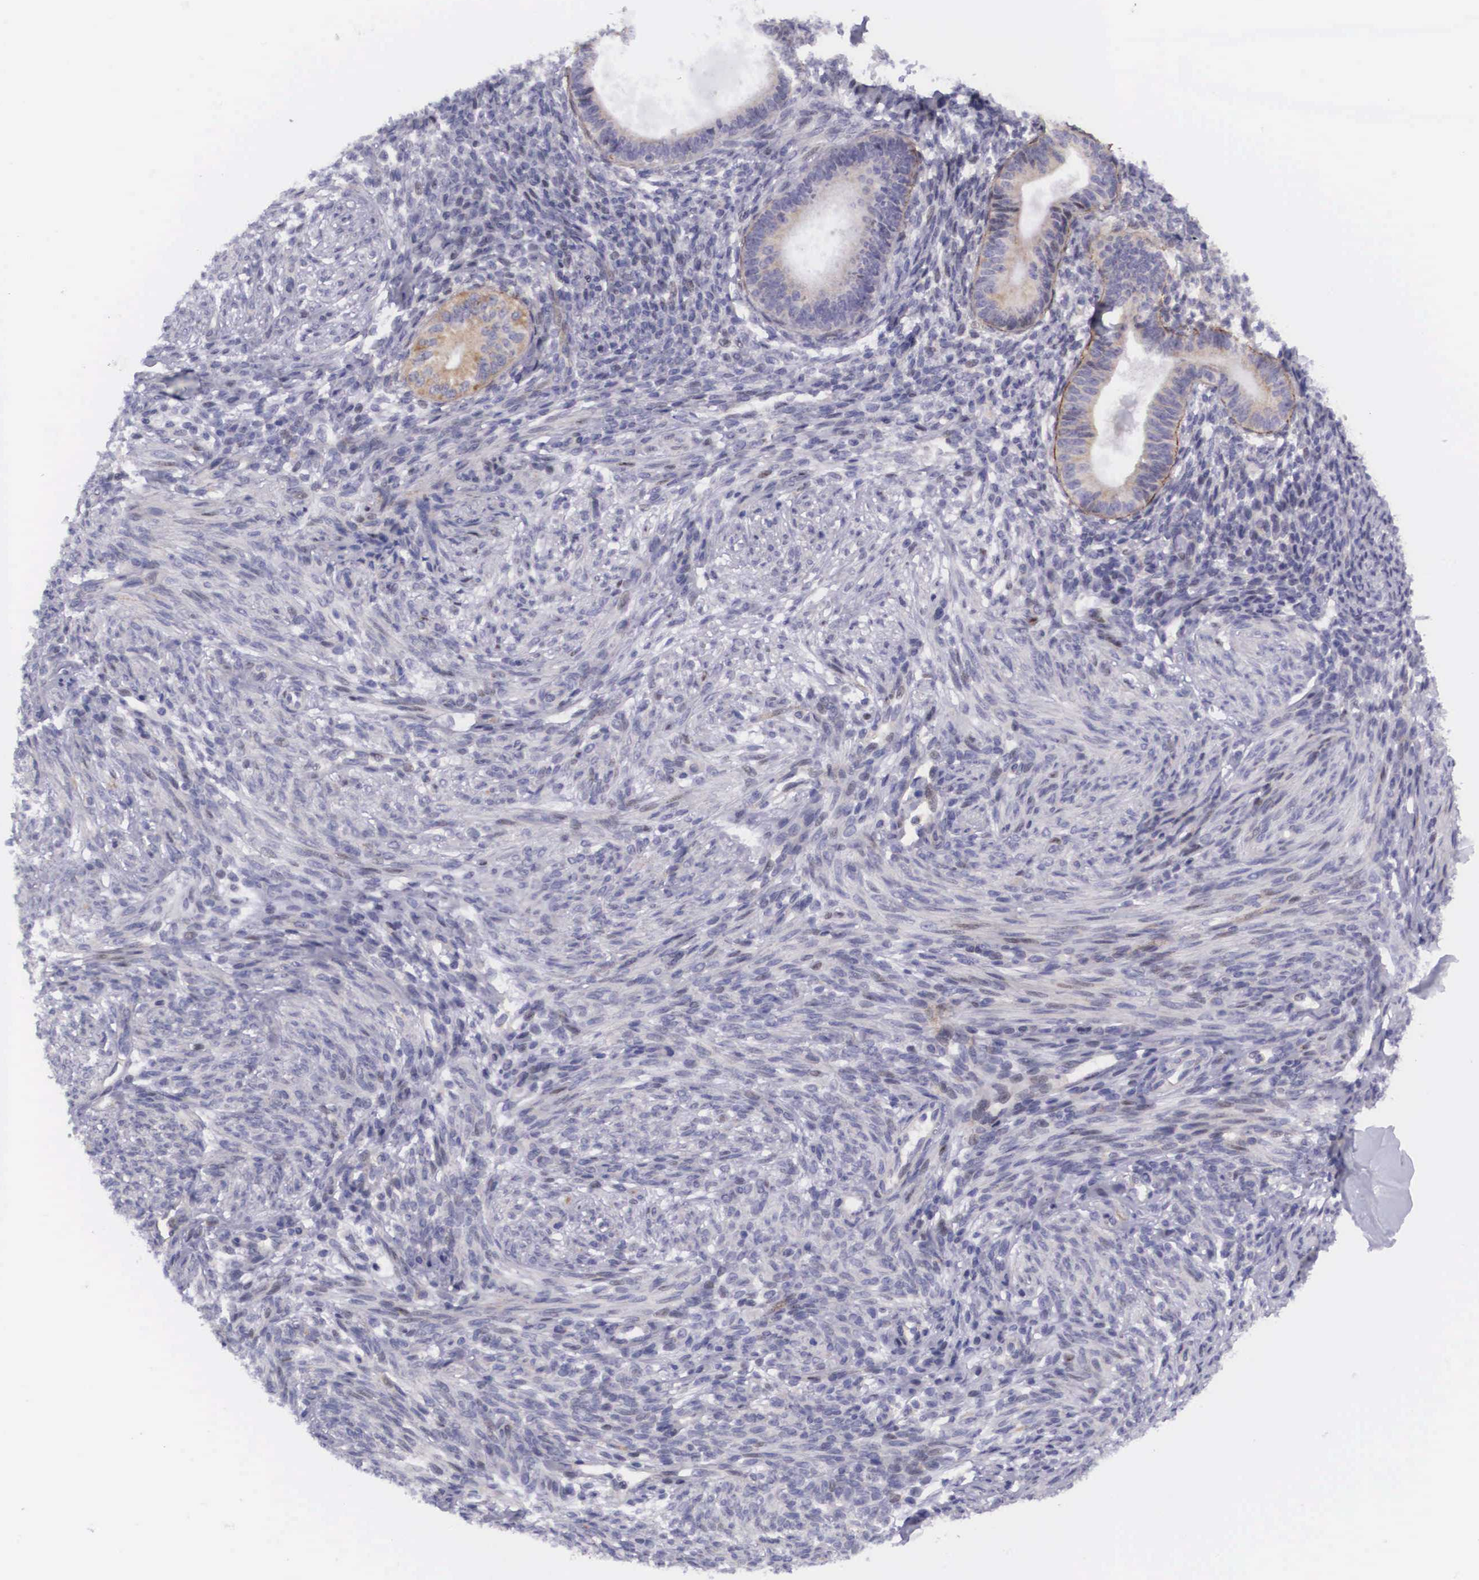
{"staining": {"intensity": "negative", "quantity": "none", "location": "none"}, "tissue": "endometrium", "cell_type": "Cells in endometrial stroma", "image_type": "normal", "snomed": [{"axis": "morphology", "description": "Normal tissue, NOS"}, {"axis": "topography", "description": "Endometrium"}], "caption": "An immunohistochemistry image of unremarkable endometrium is shown. There is no staining in cells in endometrial stroma of endometrium. (Stains: DAB IHC with hematoxylin counter stain, Microscopy: brightfield microscopy at high magnification).", "gene": "EMID1", "patient": {"sex": "female", "age": 82}}